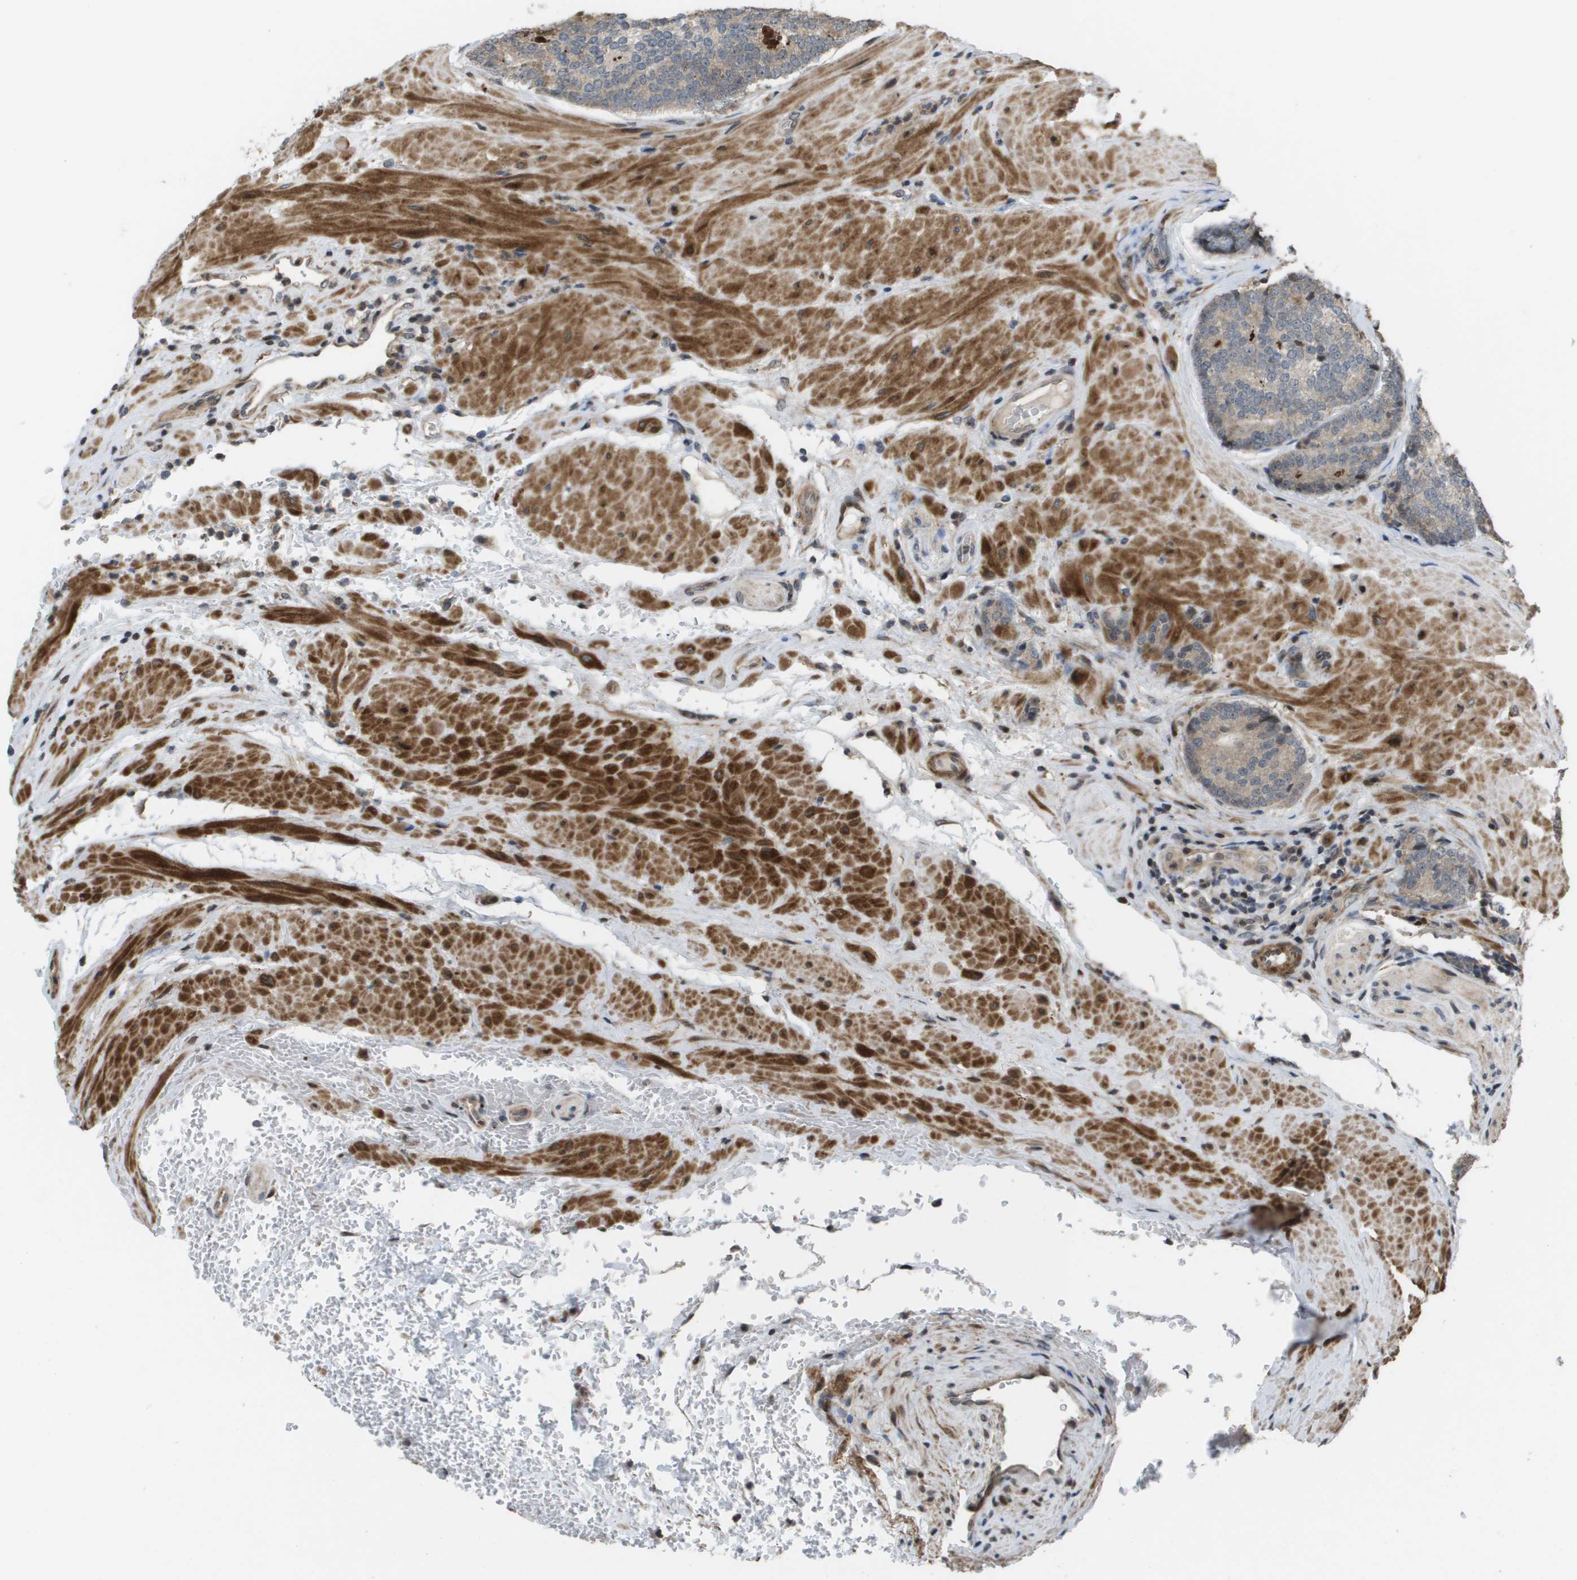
{"staining": {"intensity": "weak", "quantity": "<25%", "location": "cytoplasmic/membranous"}, "tissue": "prostate cancer", "cell_type": "Tumor cells", "image_type": "cancer", "snomed": [{"axis": "morphology", "description": "Adenocarcinoma, High grade"}, {"axis": "topography", "description": "Prostate"}], "caption": "Histopathology image shows no protein staining in tumor cells of prostate adenocarcinoma (high-grade) tissue.", "gene": "AXIN2", "patient": {"sex": "male", "age": 61}}